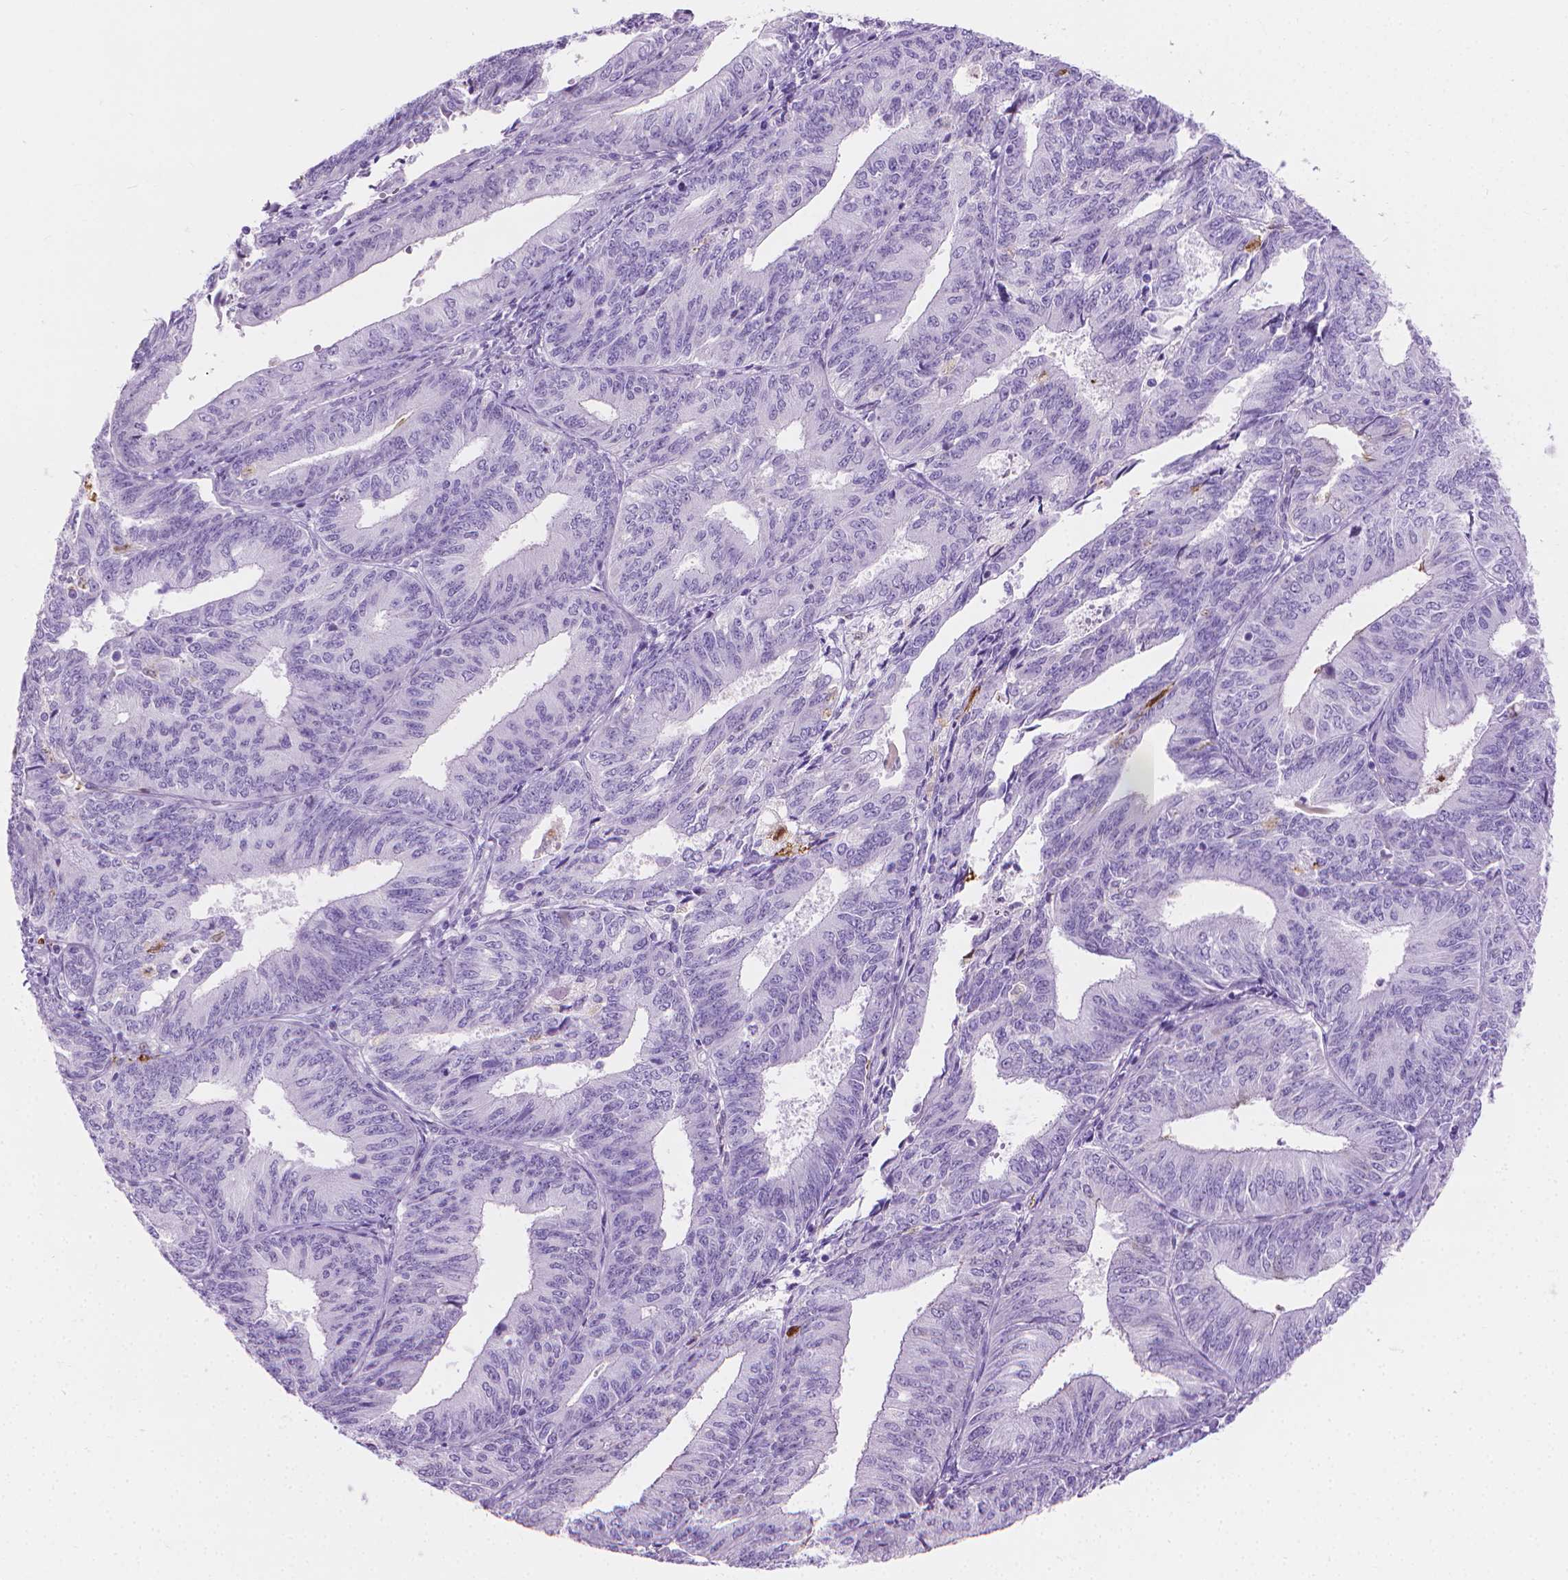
{"staining": {"intensity": "negative", "quantity": "none", "location": "none"}, "tissue": "endometrial cancer", "cell_type": "Tumor cells", "image_type": "cancer", "snomed": [{"axis": "morphology", "description": "Adenocarcinoma, NOS"}, {"axis": "topography", "description": "Endometrium"}], "caption": "DAB immunohistochemical staining of endometrial adenocarcinoma exhibits no significant positivity in tumor cells. (DAB immunohistochemistry, high magnification).", "gene": "CFAP52", "patient": {"sex": "female", "age": 58}}